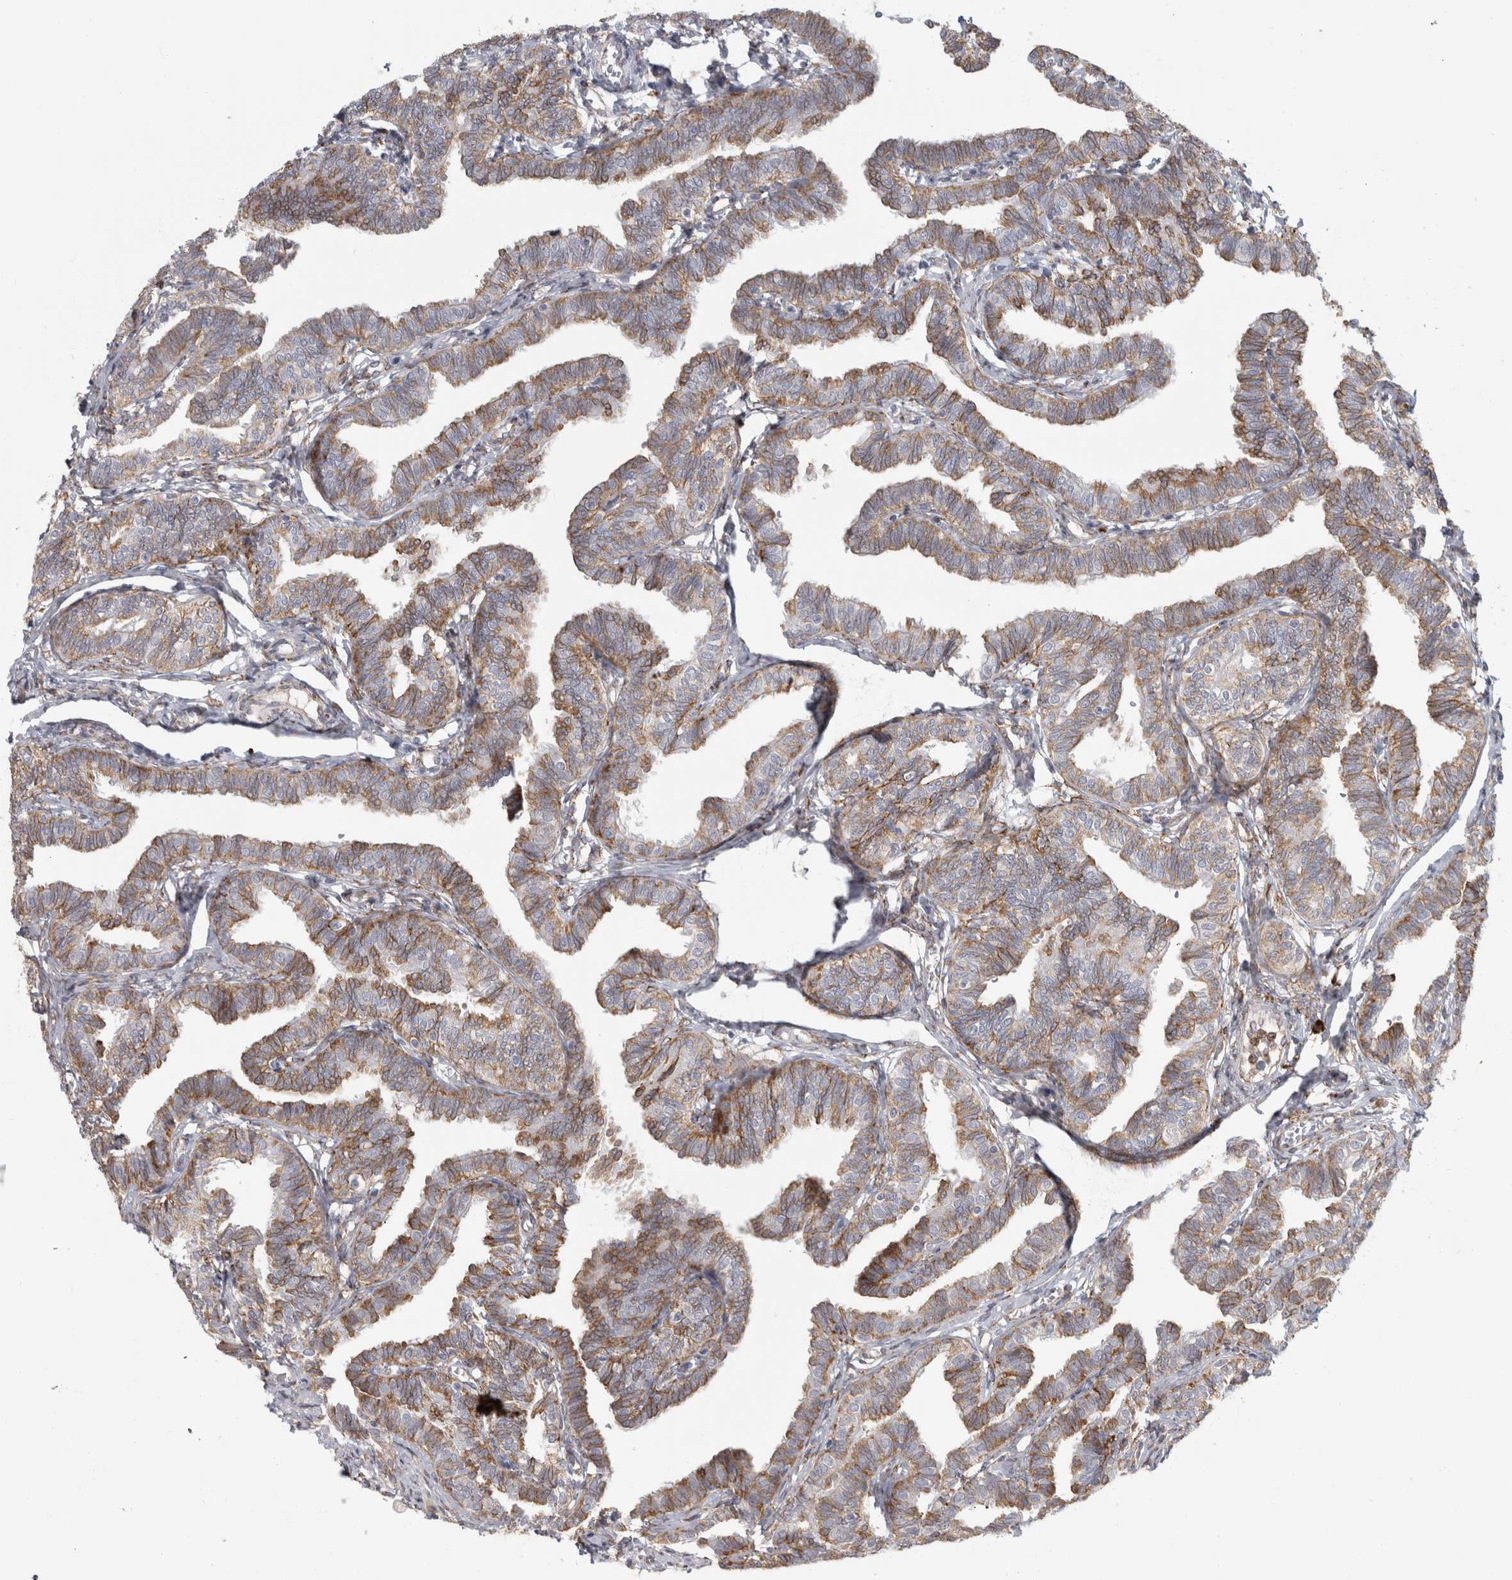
{"staining": {"intensity": "strong", "quantity": "25%-75%", "location": "cytoplasmic/membranous"}, "tissue": "fallopian tube", "cell_type": "Glandular cells", "image_type": "normal", "snomed": [{"axis": "morphology", "description": "Normal tissue, NOS"}, {"axis": "topography", "description": "Fallopian tube"}, {"axis": "topography", "description": "Ovary"}], "caption": "Immunohistochemistry (DAB) staining of unremarkable fallopian tube shows strong cytoplasmic/membranous protein expression in approximately 25%-75% of glandular cells.", "gene": "OSTN", "patient": {"sex": "female", "age": 23}}